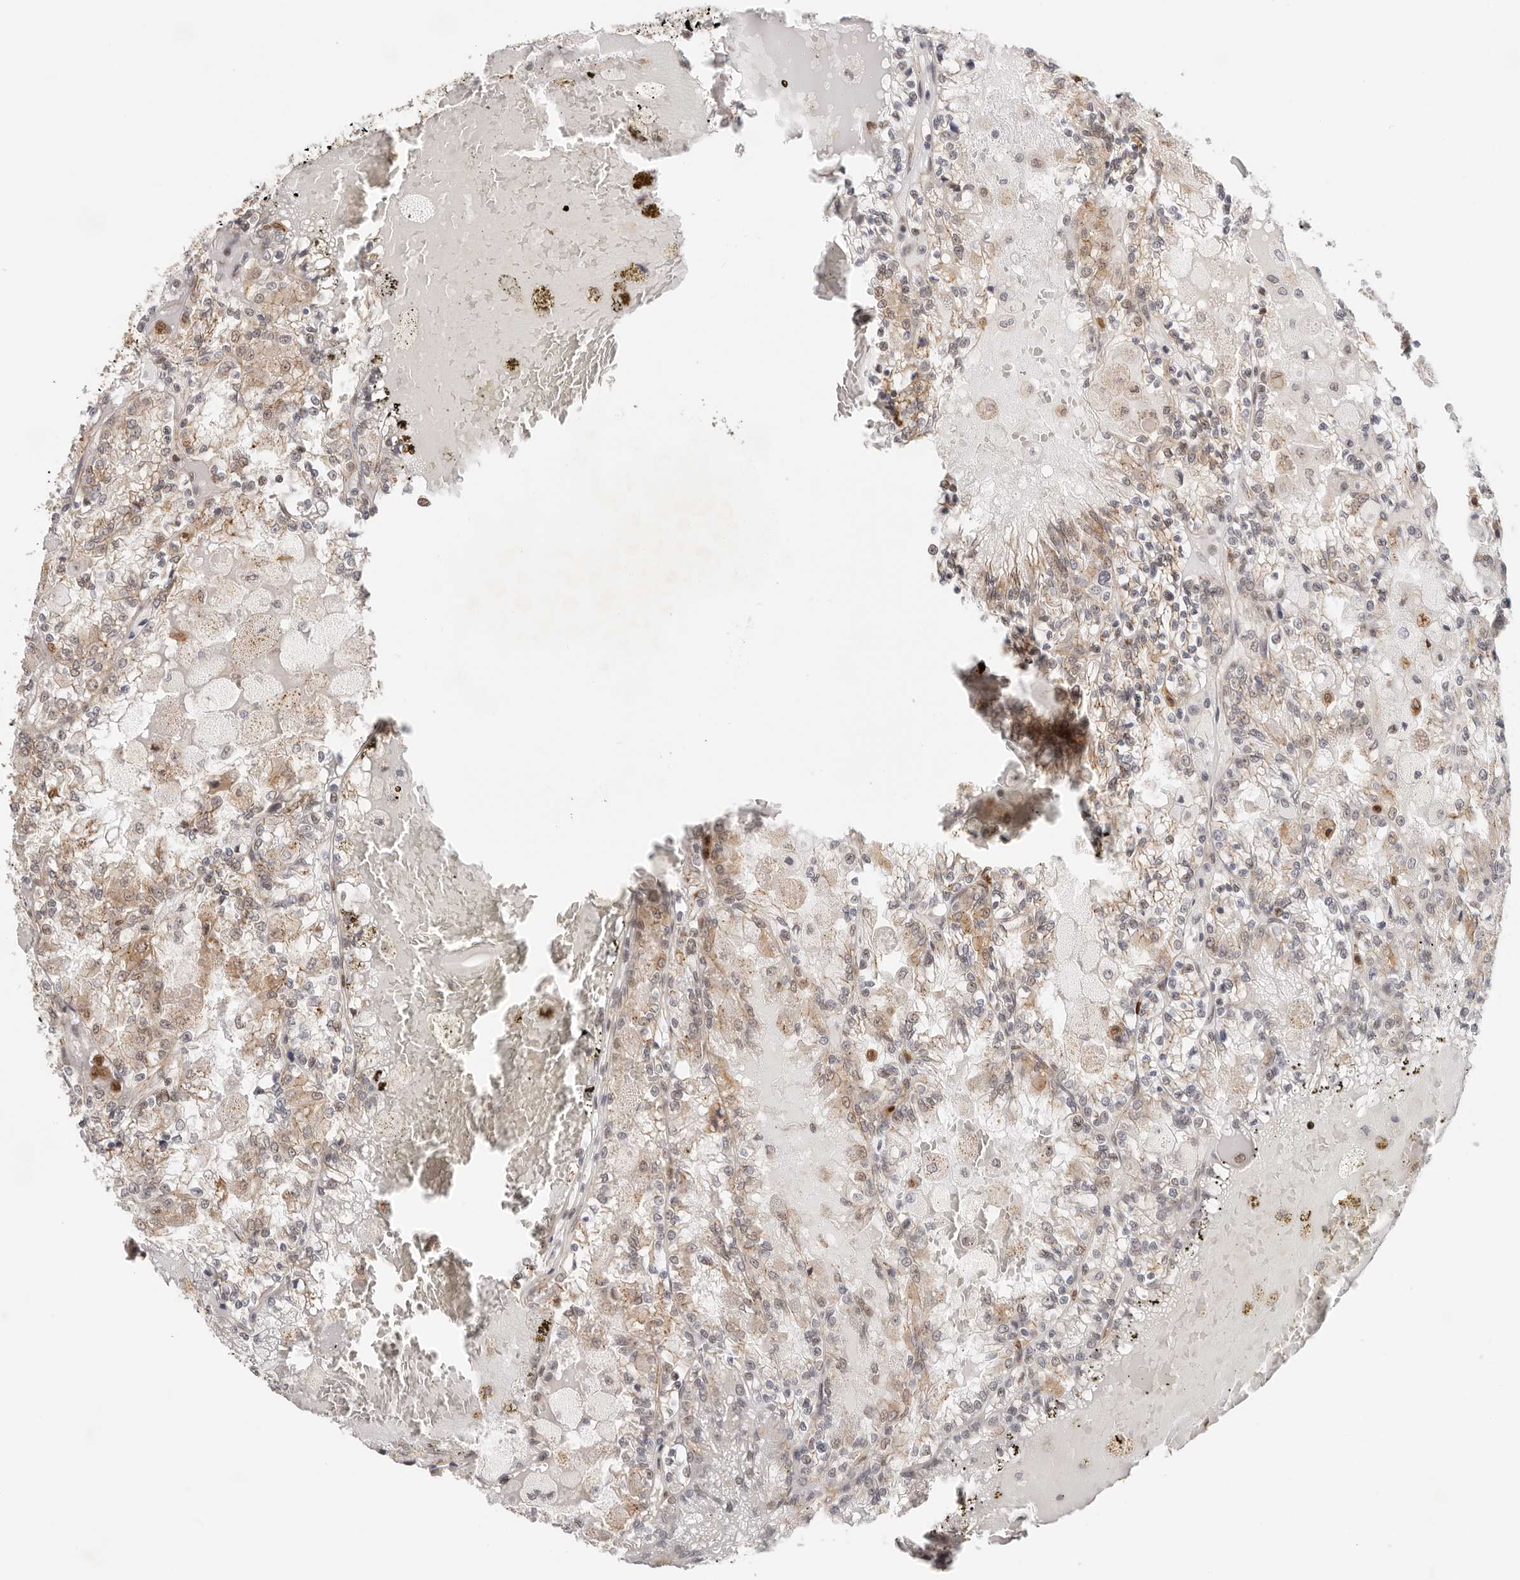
{"staining": {"intensity": "moderate", "quantity": "25%-75%", "location": "cytoplasmic/membranous,nuclear"}, "tissue": "renal cancer", "cell_type": "Tumor cells", "image_type": "cancer", "snomed": [{"axis": "morphology", "description": "Adenocarcinoma, NOS"}, {"axis": "topography", "description": "Kidney"}], "caption": "DAB (3,3'-diaminobenzidine) immunohistochemical staining of renal cancer reveals moderate cytoplasmic/membranous and nuclear protein expression in about 25%-75% of tumor cells.", "gene": "AFDN", "patient": {"sex": "female", "age": 56}}